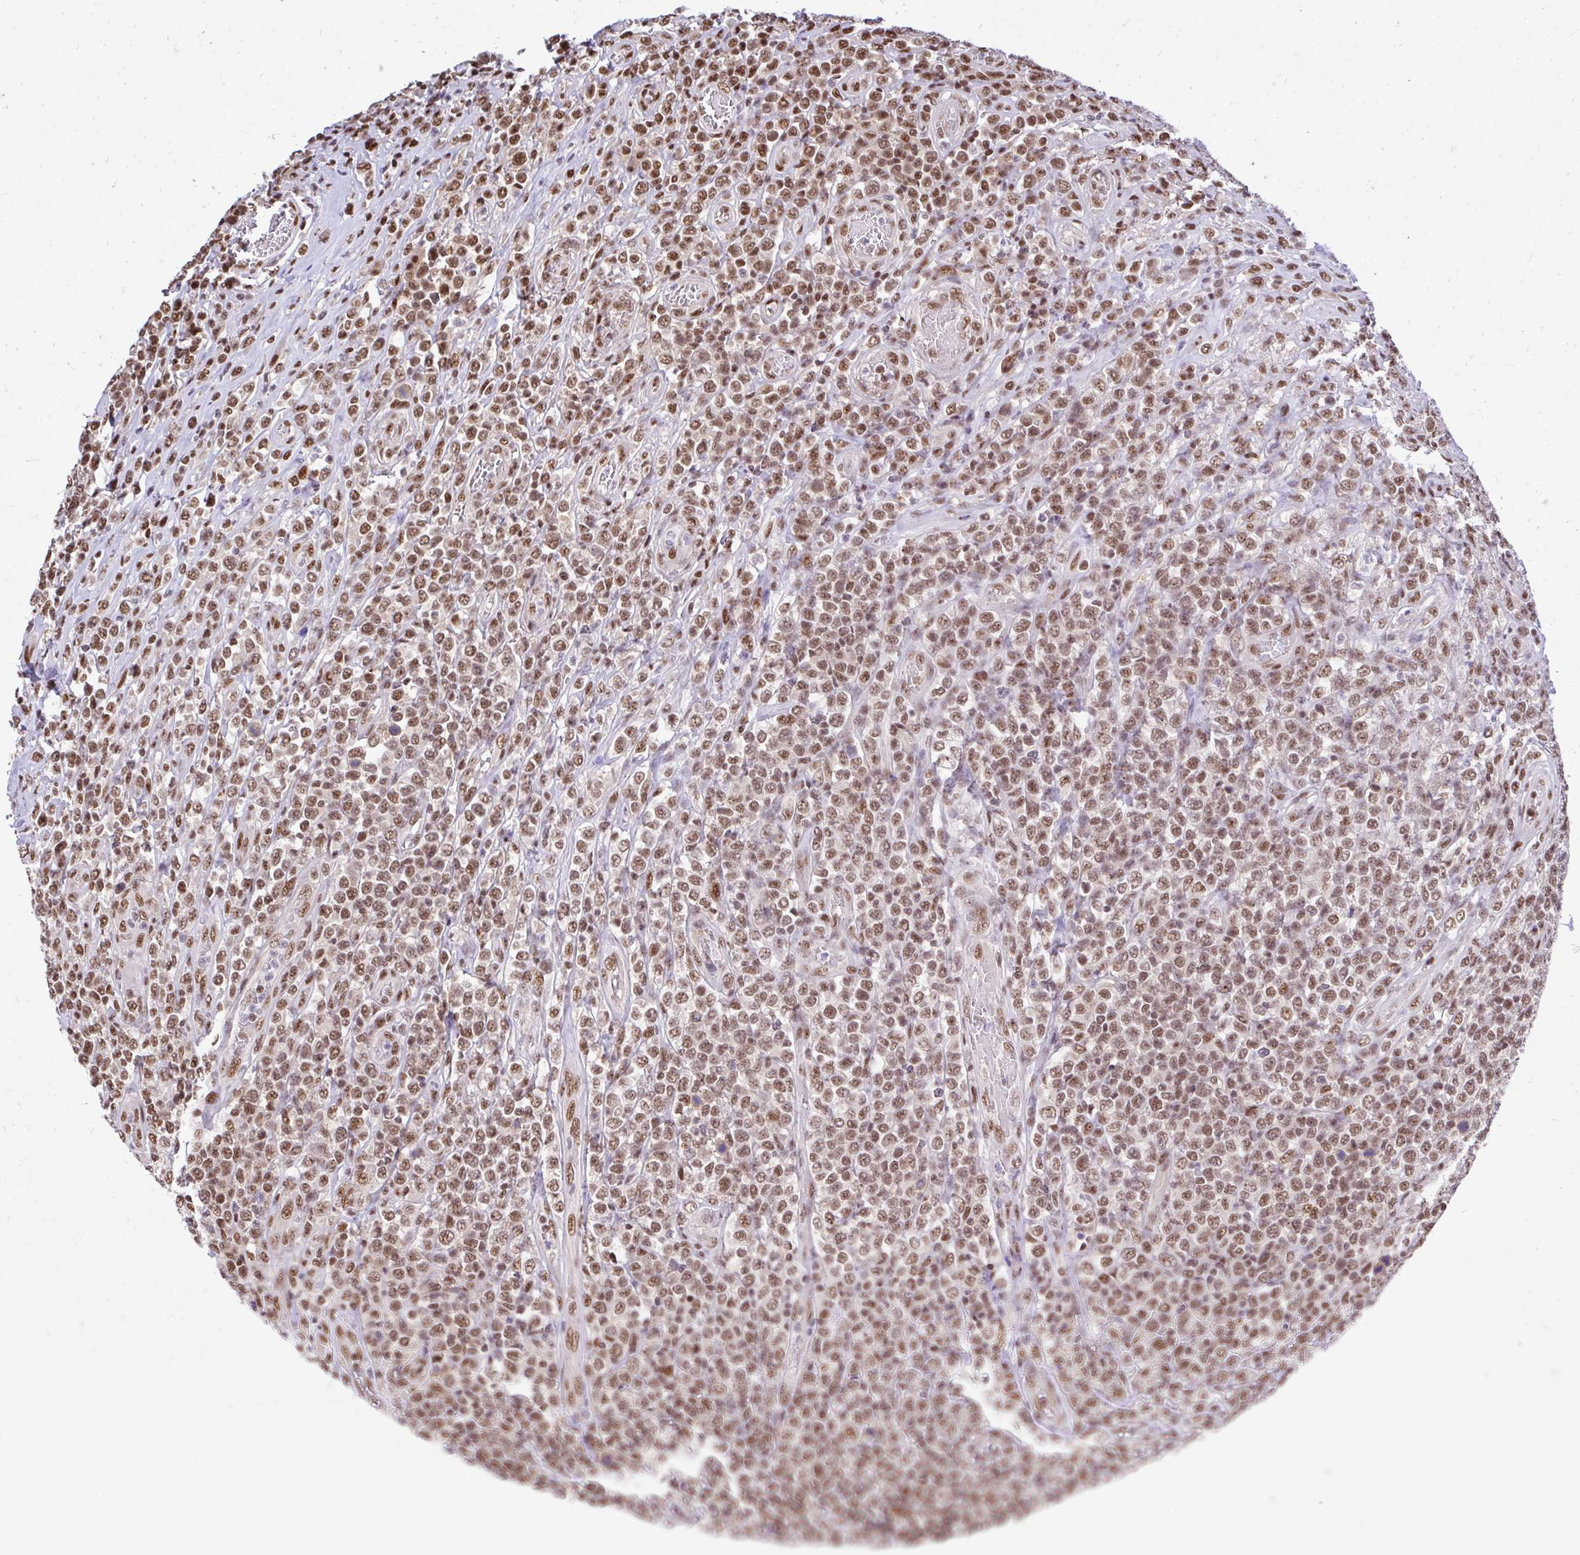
{"staining": {"intensity": "moderate", "quantity": ">75%", "location": "nuclear"}, "tissue": "lymphoma", "cell_type": "Tumor cells", "image_type": "cancer", "snomed": [{"axis": "morphology", "description": "Malignant lymphoma, non-Hodgkin's type, High grade"}, {"axis": "topography", "description": "Soft tissue"}], "caption": "This photomicrograph reveals immunohistochemistry staining of lymphoma, with medium moderate nuclear expression in approximately >75% of tumor cells.", "gene": "ABCA9", "patient": {"sex": "female", "age": 56}}